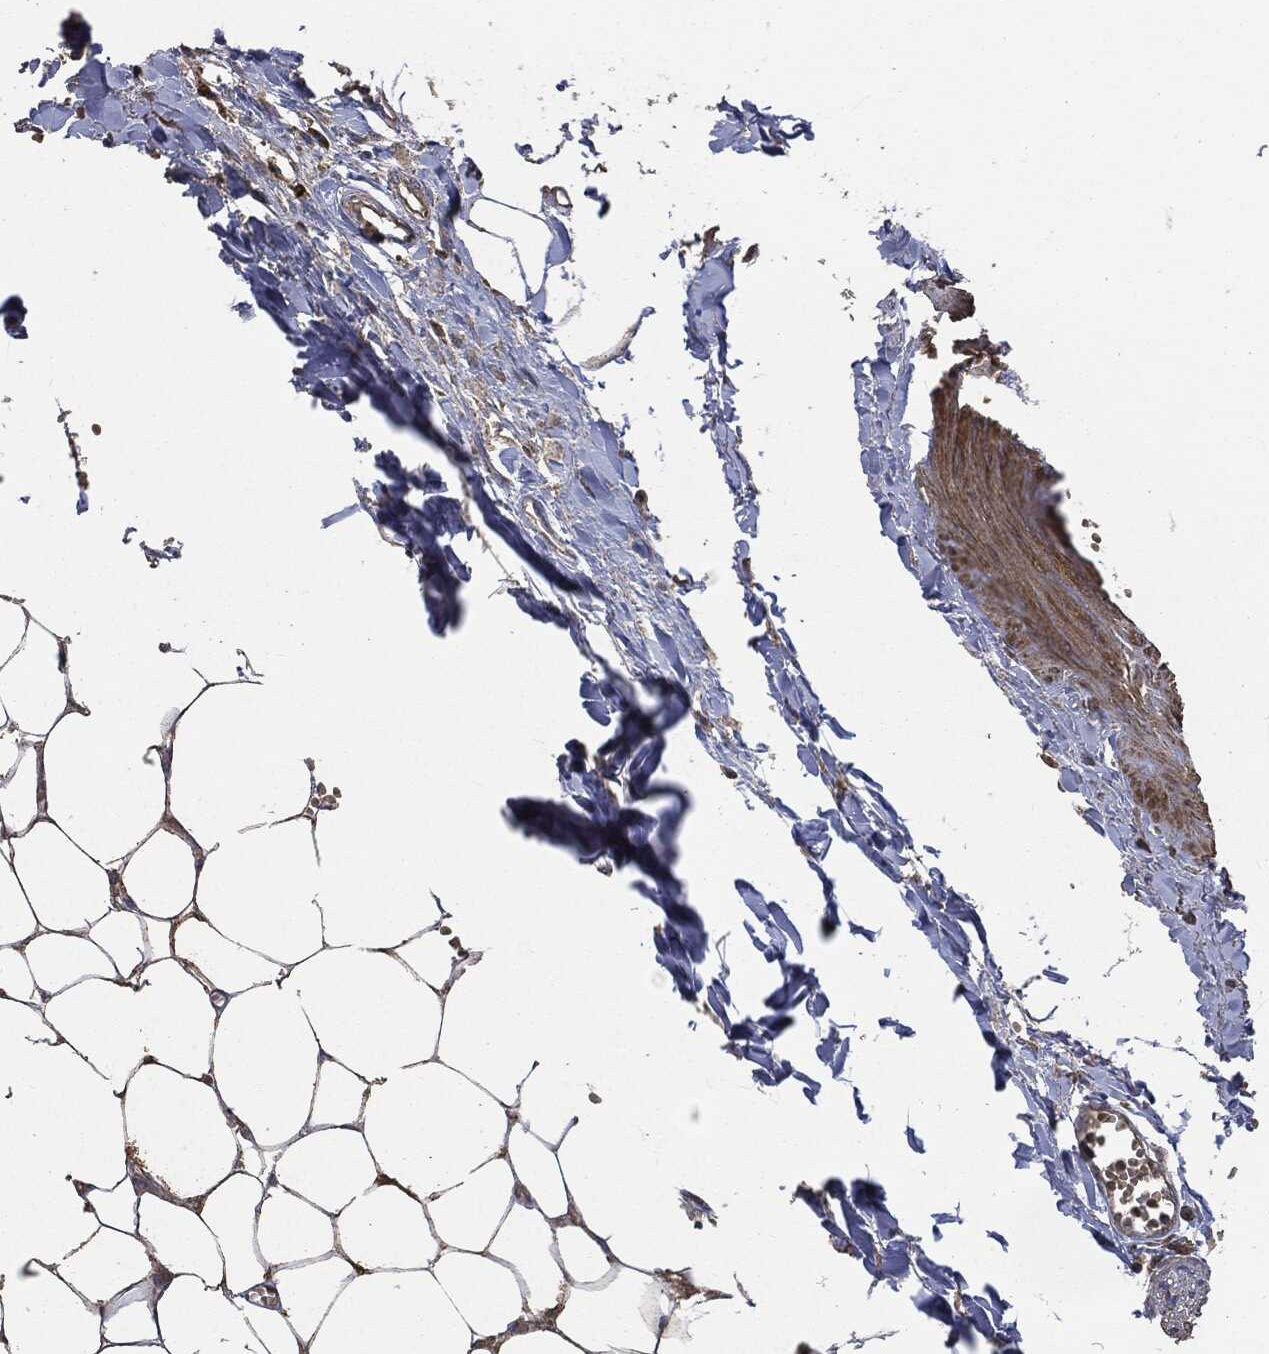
{"staining": {"intensity": "moderate", "quantity": "25%-75%", "location": "cytoplasmic/membranous"}, "tissue": "adipose tissue", "cell_type": "Adipocytes", "image_type": "normal", "snomed": [{"axis": "morphology", "description": "Normal tissue, NOS"}, {"axis": "morphology", "description": "Squamous cell carcinoma, NOS"}, {"axis": "topography", "description": "Cartilage tissue"}, {"axis": "topography", "description": "Lung"}], "caption": "IHC image of normal adipose tissue: human adipose tissue stained using IHC shows medium levels of moderate protein expression localized specifically in the cytoplasmic/membranous of adipocytes, appearing as a cytoplasmic/membranous brown color.", "gene": "STK3", "patient": {"sex": "male", "age": 66}}